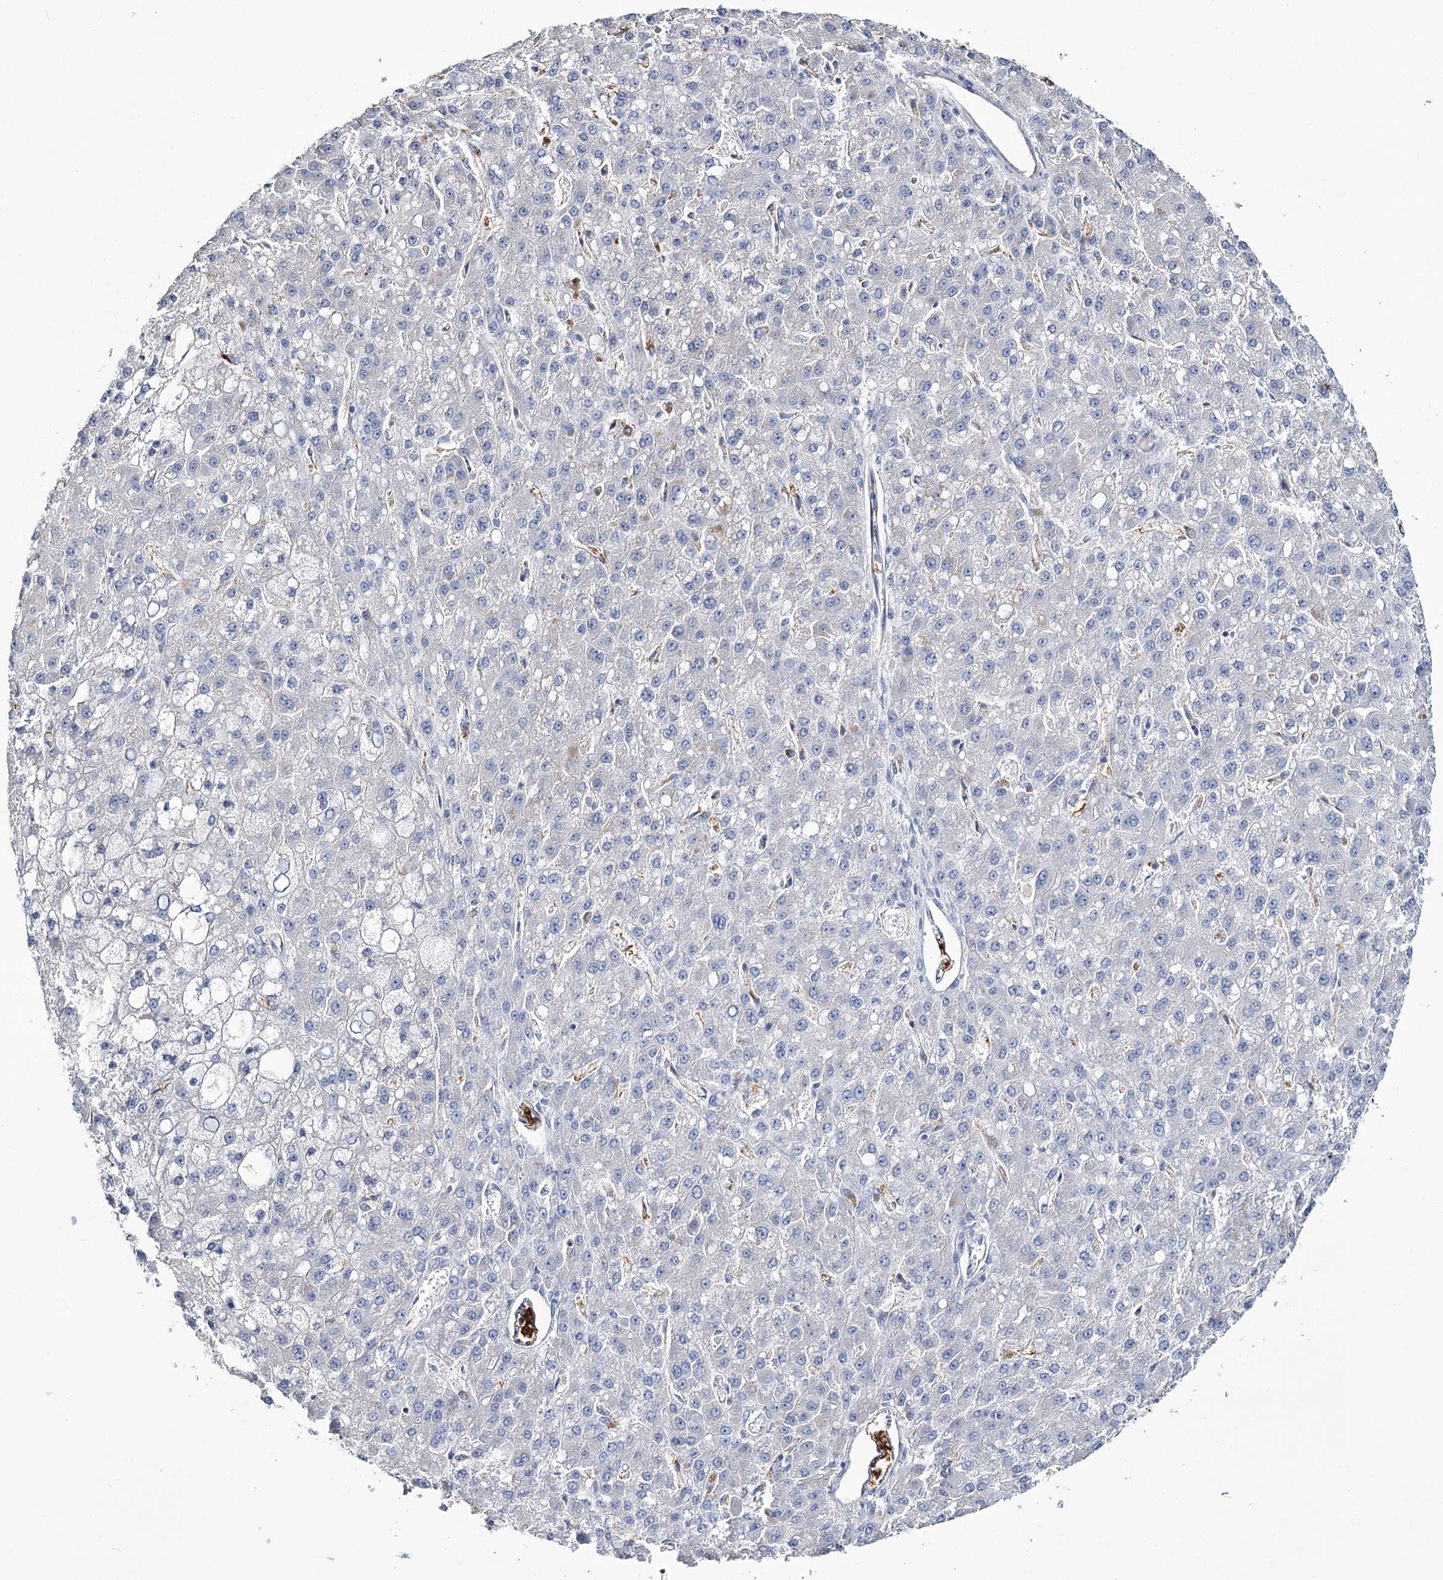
{"staining": {"intensity": "negative", "quantity": "none", "location": "none"}, "tissue": "liver cancer", "cell_type": "Tumor cells", "image_type": "cancer", "snomed": [{"axis": "morphology", "description": "Carcinoma, Hepatocellular, NOS"}, {"axis": "topography", "description": "Liver"}], "caption": "Liver cancer (hepatocellular carcinoma) stained for a protein using immunohistochemistry (IHC) shows no positivity tumor cells.", "gene": "GBF1", "patient": {"sex": "male", "age": 67}}